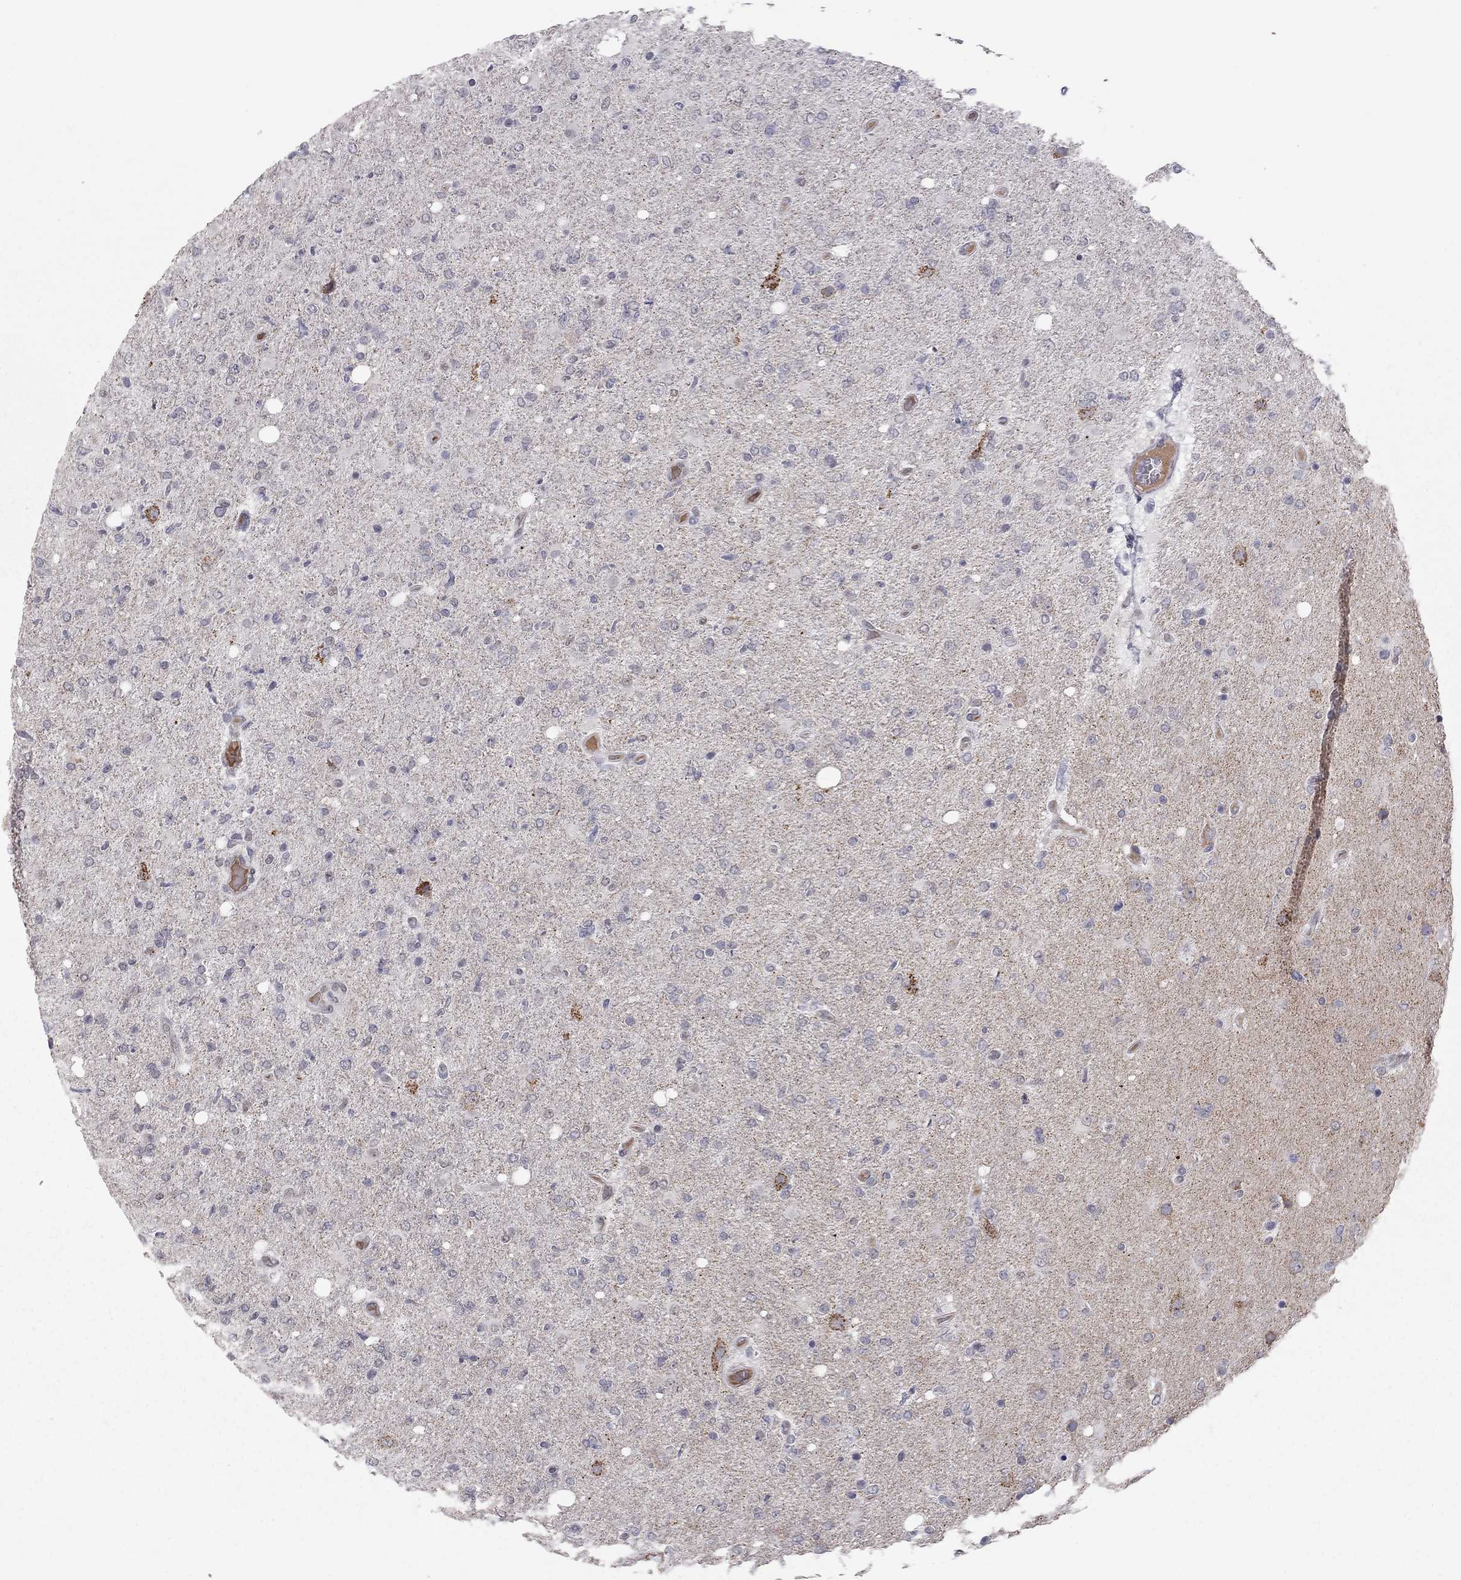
{"staining": {"intensity": "negative", "quantity": "none", "location": "none"}, "tissue": "glioma", "cell_type": "Tumor cells", "image_type": "cancer", "snomed": [{"axis": "morphology", "description": "Glioma, malignant, High grade"}, {"axis": "topography", "description": "Cerebral cortex"}], "caption": "Human high-grade glioma (malignant) stained for a protein using IHC shows no positivity in tumor cells.", "gene": "MC3R", "patient": {"sex": "male", "age": 70}}